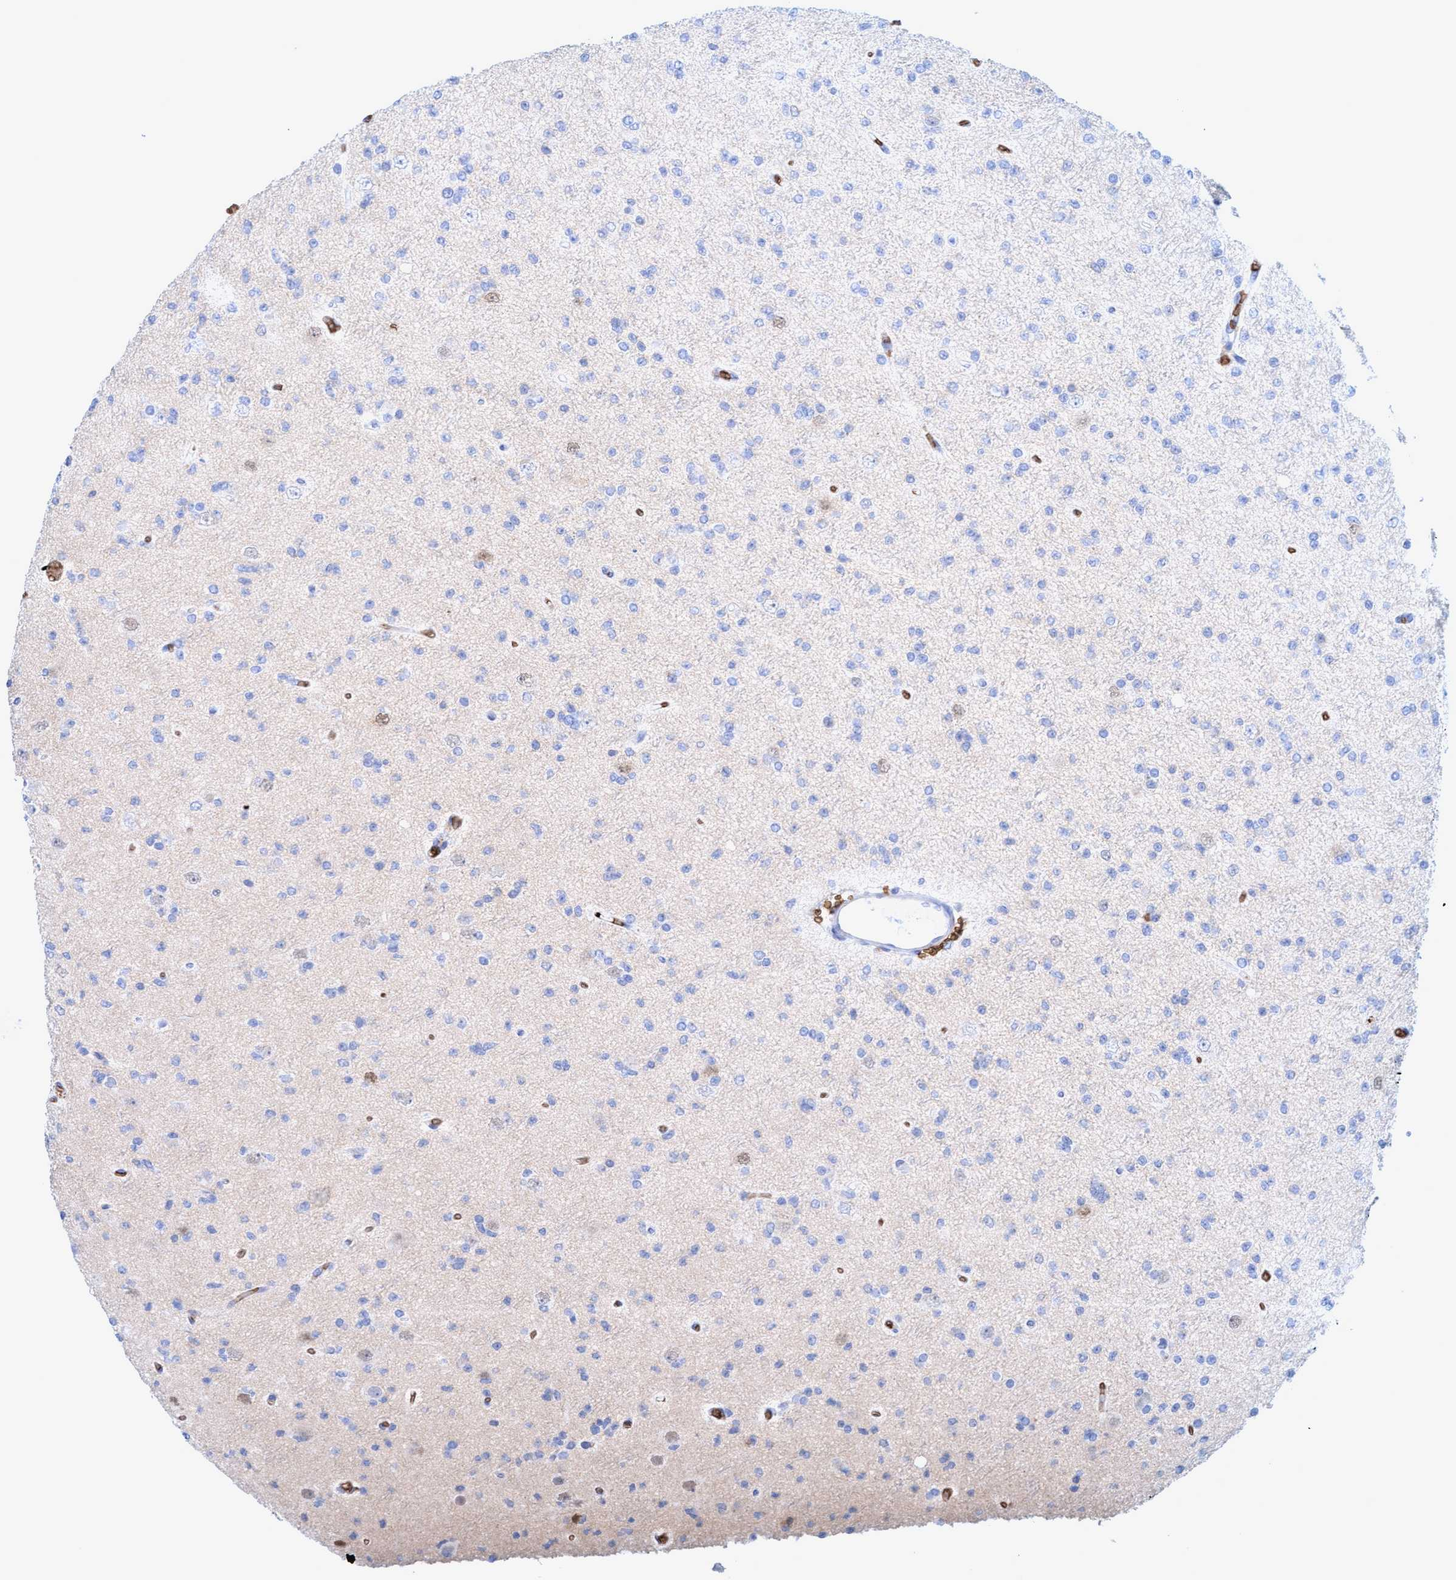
{"staining": {"intensity": "negative", "quantity": "none", "location": "none"}, "tissue": "glioma", "cell_type": "Tumor cells", "image_type": "cancer", "snomed": [{"axis": "morphology", "description": "Glioma, malignant, Low grade"}, {"axis": "topography", "description": "Brain"}], "caption": "An immunohistochemistry (IHC) photomicrograph of glioma is shown. There is no staining in tumor cells of glioma.", "gene": "SPEM2", "patient": {"sex": "female", "age": 22}}